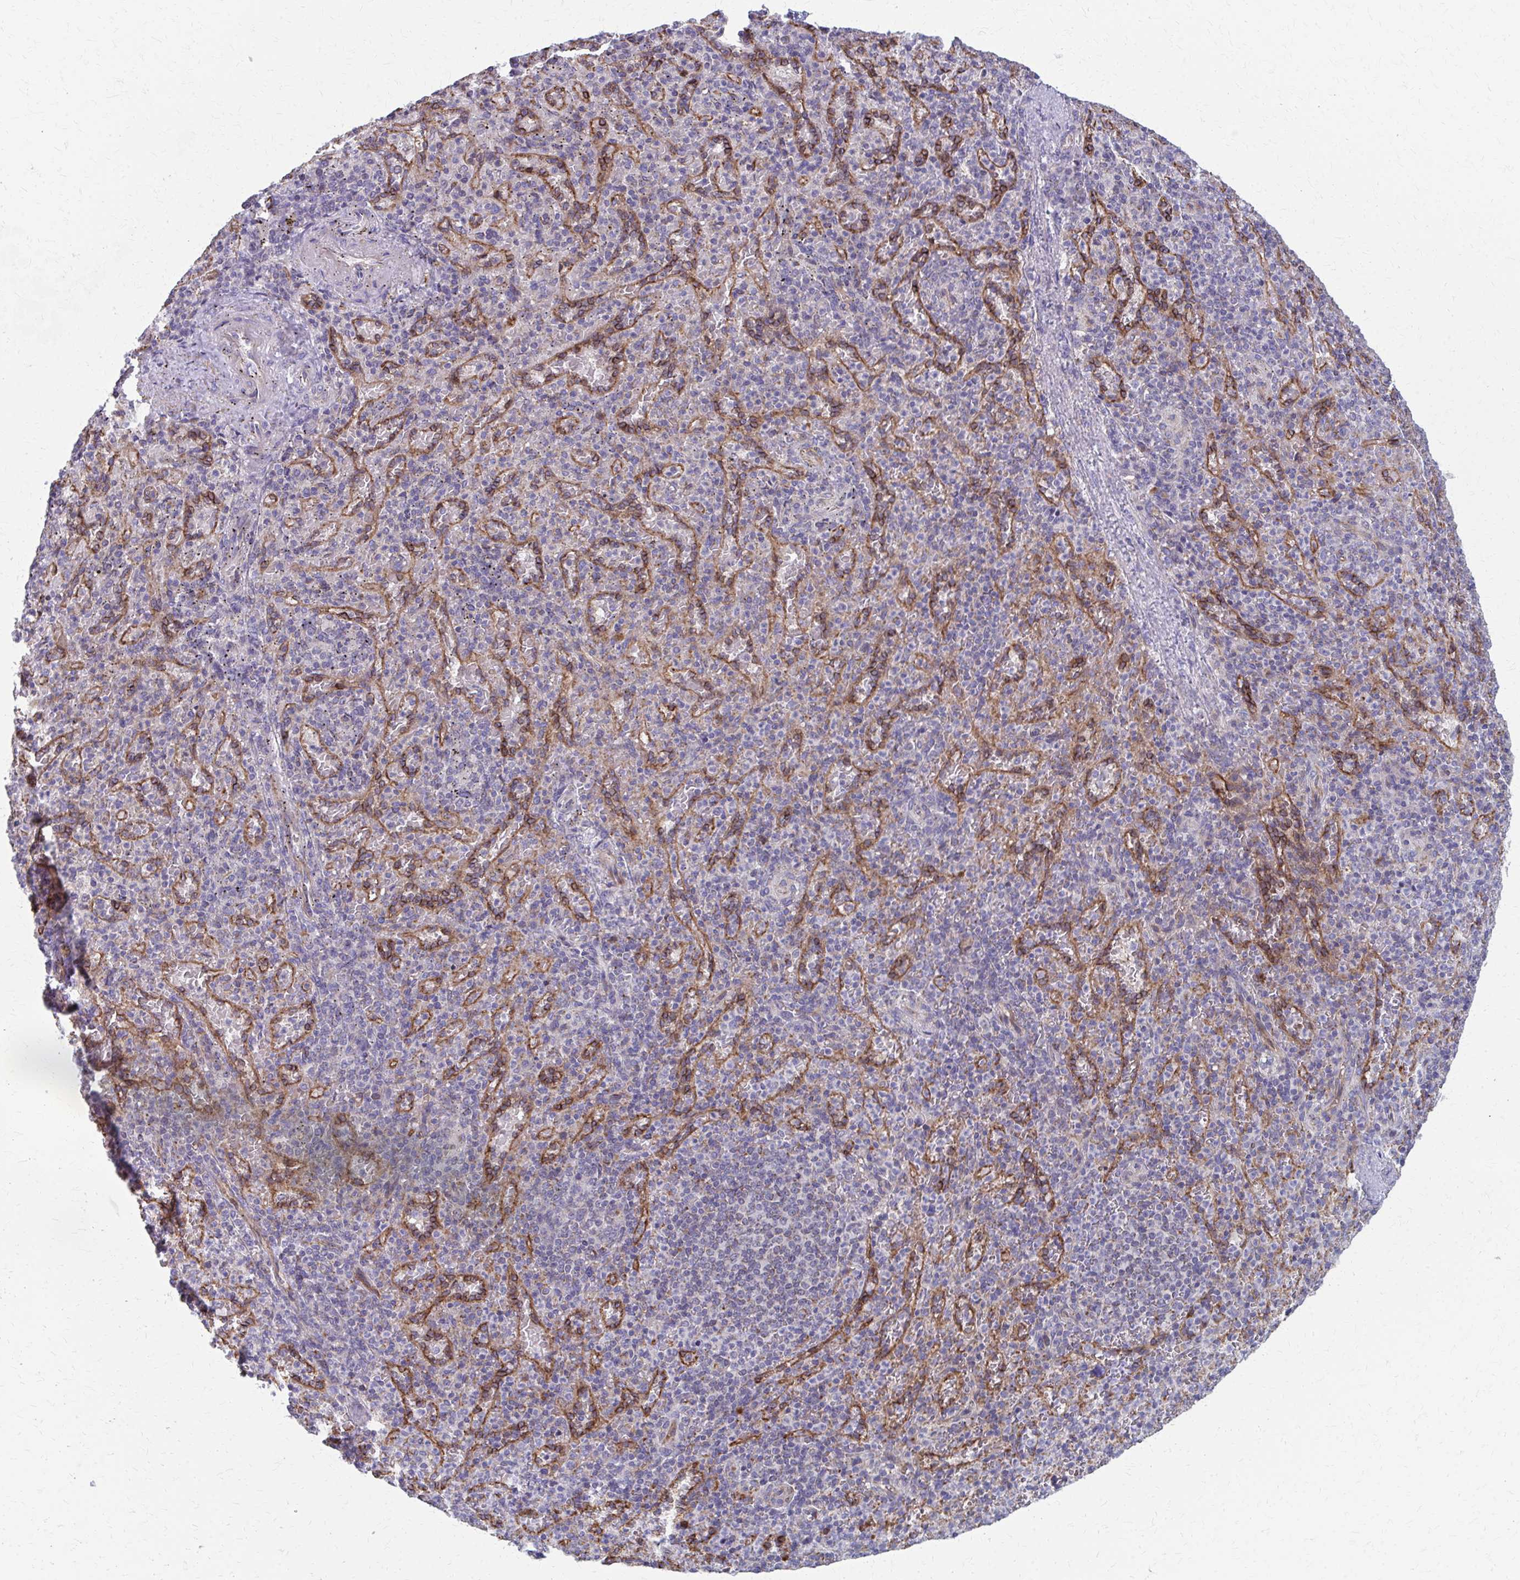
{"staining": {"intensity": "moderate", "quantity": "<25%", "location": "cytoplasmic/membranous"}, "tissue": "spleen", "cell_type": "Cells in red pulp", "image_type": "normal", "snomed": [{"axis": "morphology", "description": "Normal tissue, NOS"}, {"axis": "topography", "description": "Spleen"}], "caption": "Spleen stained for a protein reveals moderate cytoplasmic/membranous positivity in cells in red pulp.", "gene": "FAHD1", "patient": {"sex": "female", "age": 74}}